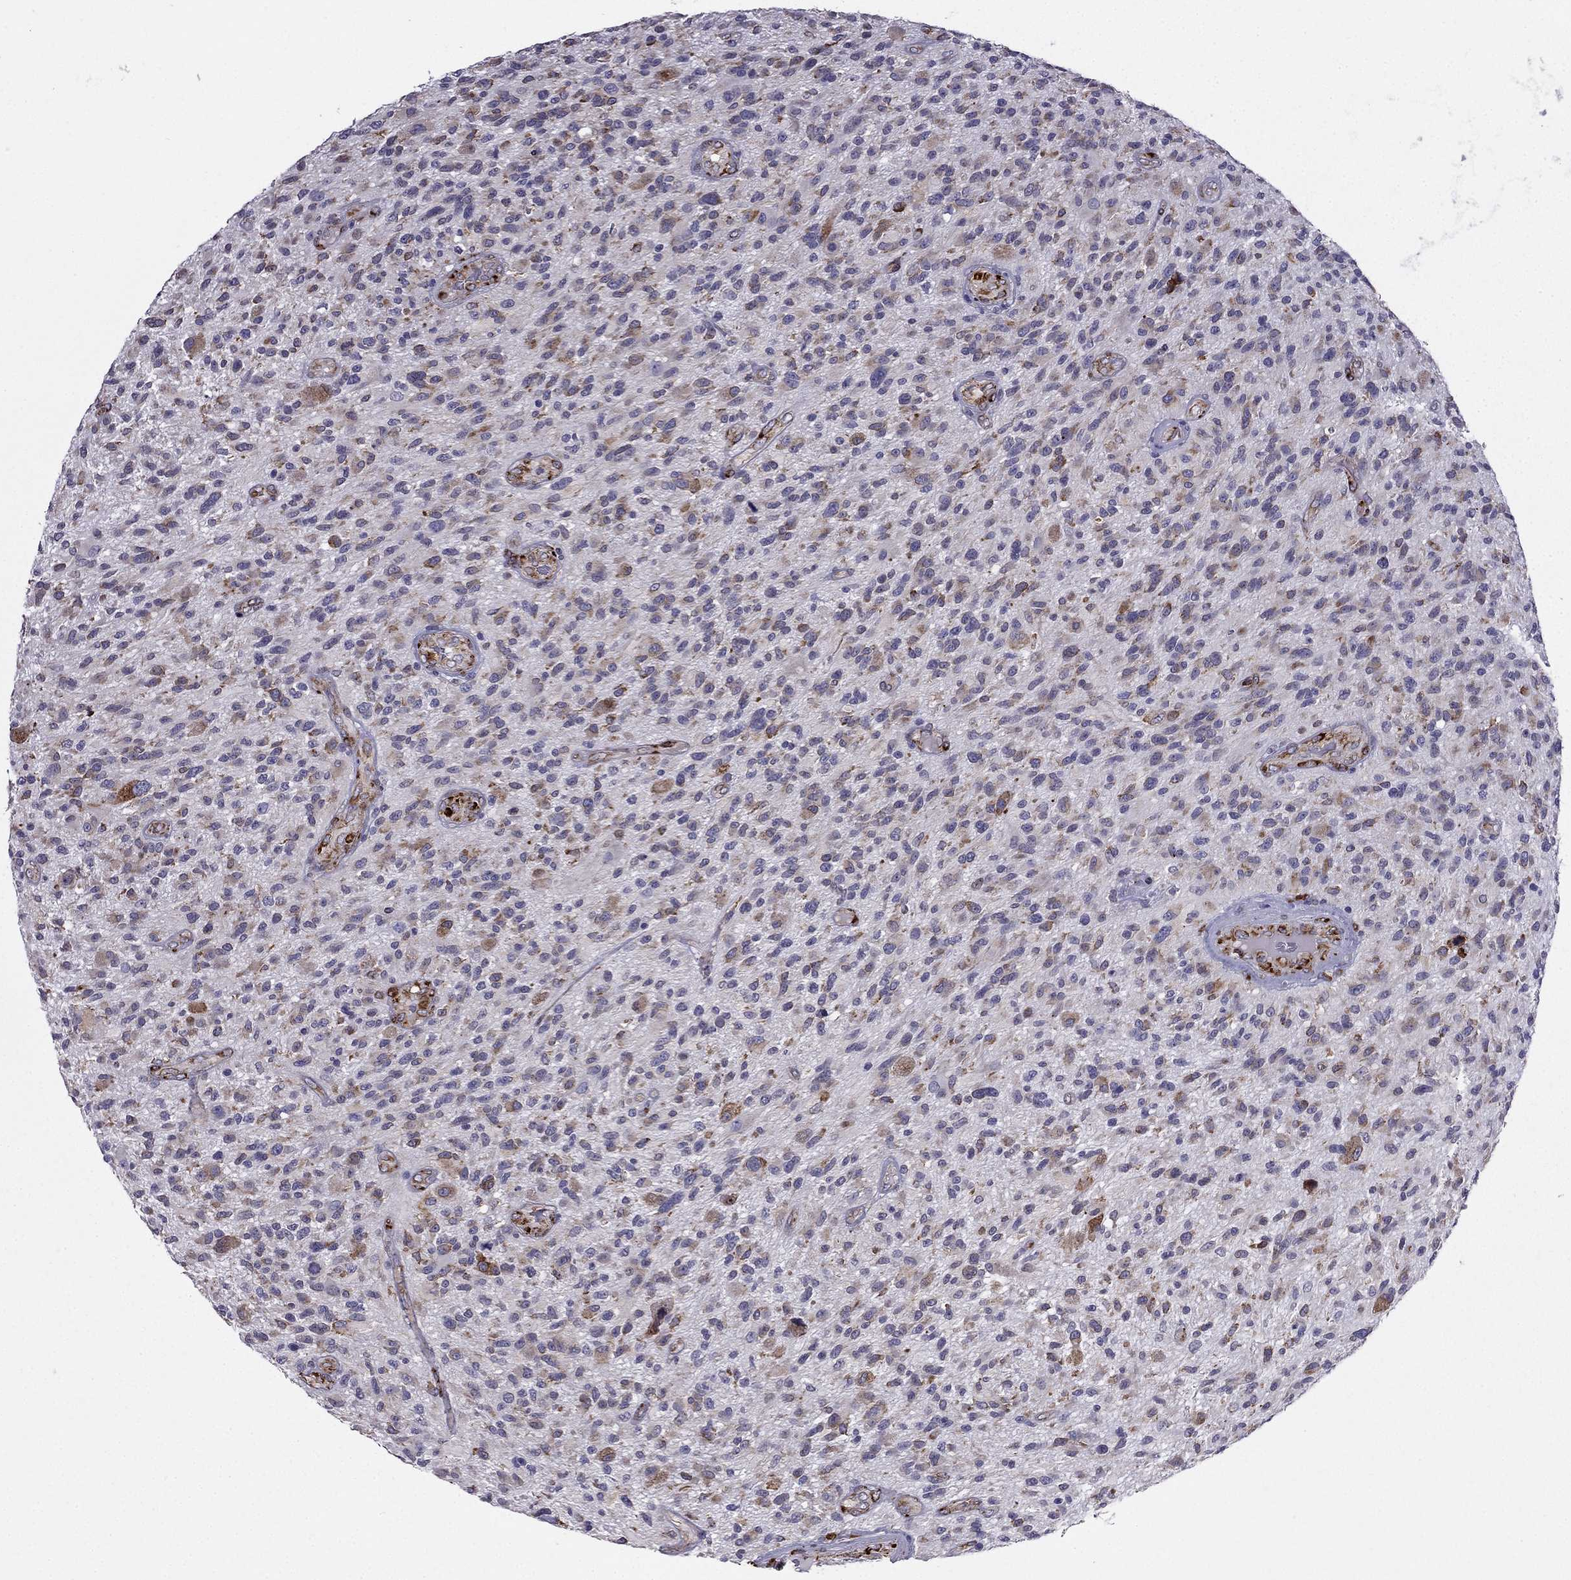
{"staining": {"intensity": "moderate", "quantity": "<25%", "location": "cytoplasmic/membranous"}, "tissue": "glioma", "cell_type": "Tumor cells", "image_type": "cancer", "snomed": [{"axis": "morphology", "description": "Glioma, malignant, High grade"}, {"axis": "topography", "description": "Brain"}], "caption": "Approximately <25% of tumor cells in glioma reveal moderate cytoplasmic/membranous protein positivity as visualized by brown immunohistochemical staining.", "gene": "IKBIP", "patient": {"sex": "male", "age": 47}}